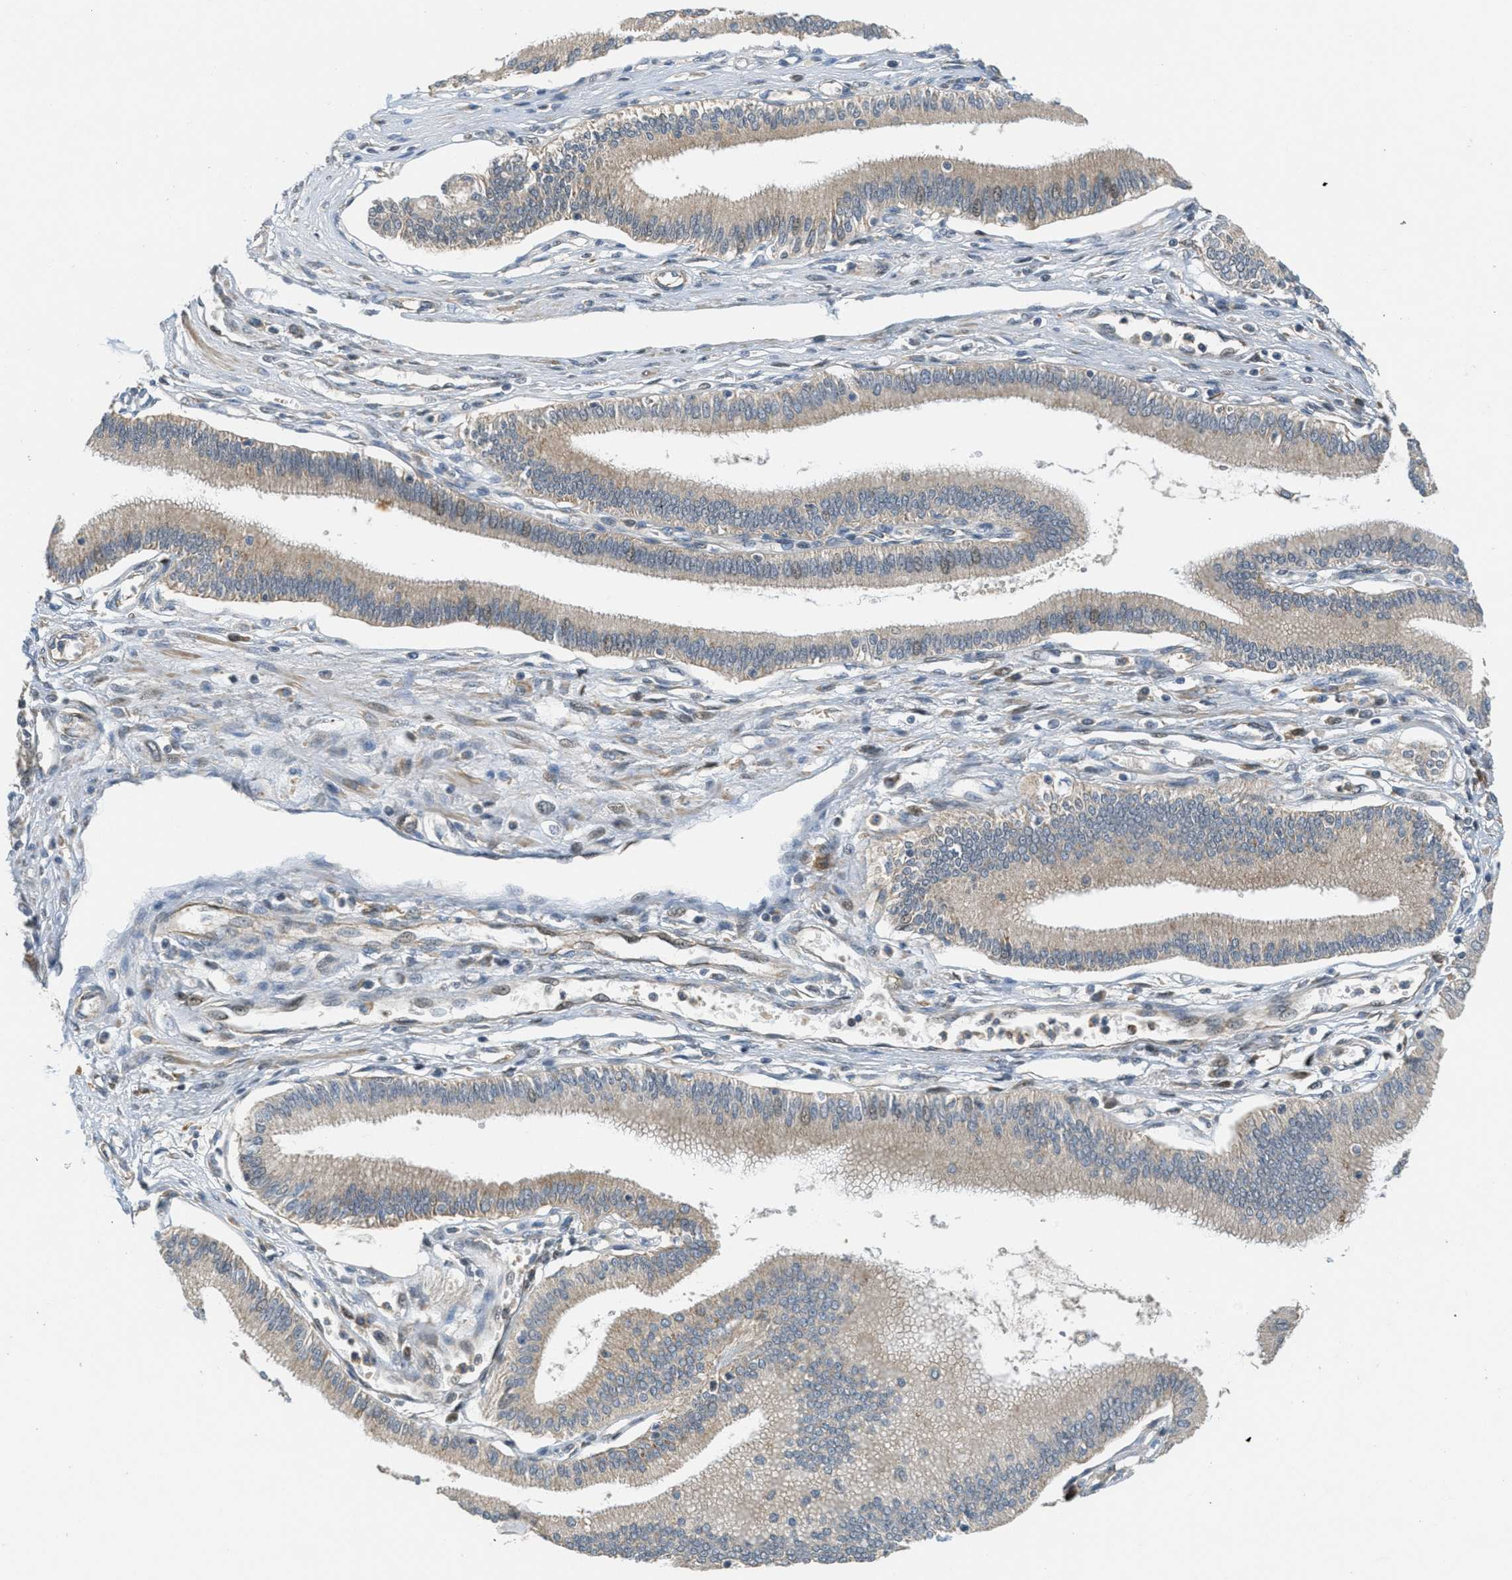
{"staining": {"intensity": "weak", "quantity": ">75%", "location": "cytoplasmic/membranous"}, "tissue": "pancreatic cancer", "cell_type": "Tumor cells", "image_type": "cancer", "snomed": [{"axis": "morphology", "description": "Adenocarcinoma, NOS"}, {"axis": "topography", "description": "Pancreas"}], "caption": "High-power microscopy captured an immunohistochemistry histopathology image of adenocarcinoma (pancreatic), revealing weak cytoplasmic/membranous expression in about >75% of tumor cells. (DAB (3,3'-diaminobenzidine) IHC with brightfield microscopy, high magnification).", "gene": "ADCY6", "patient": {"sex": "male", "age": 56}}